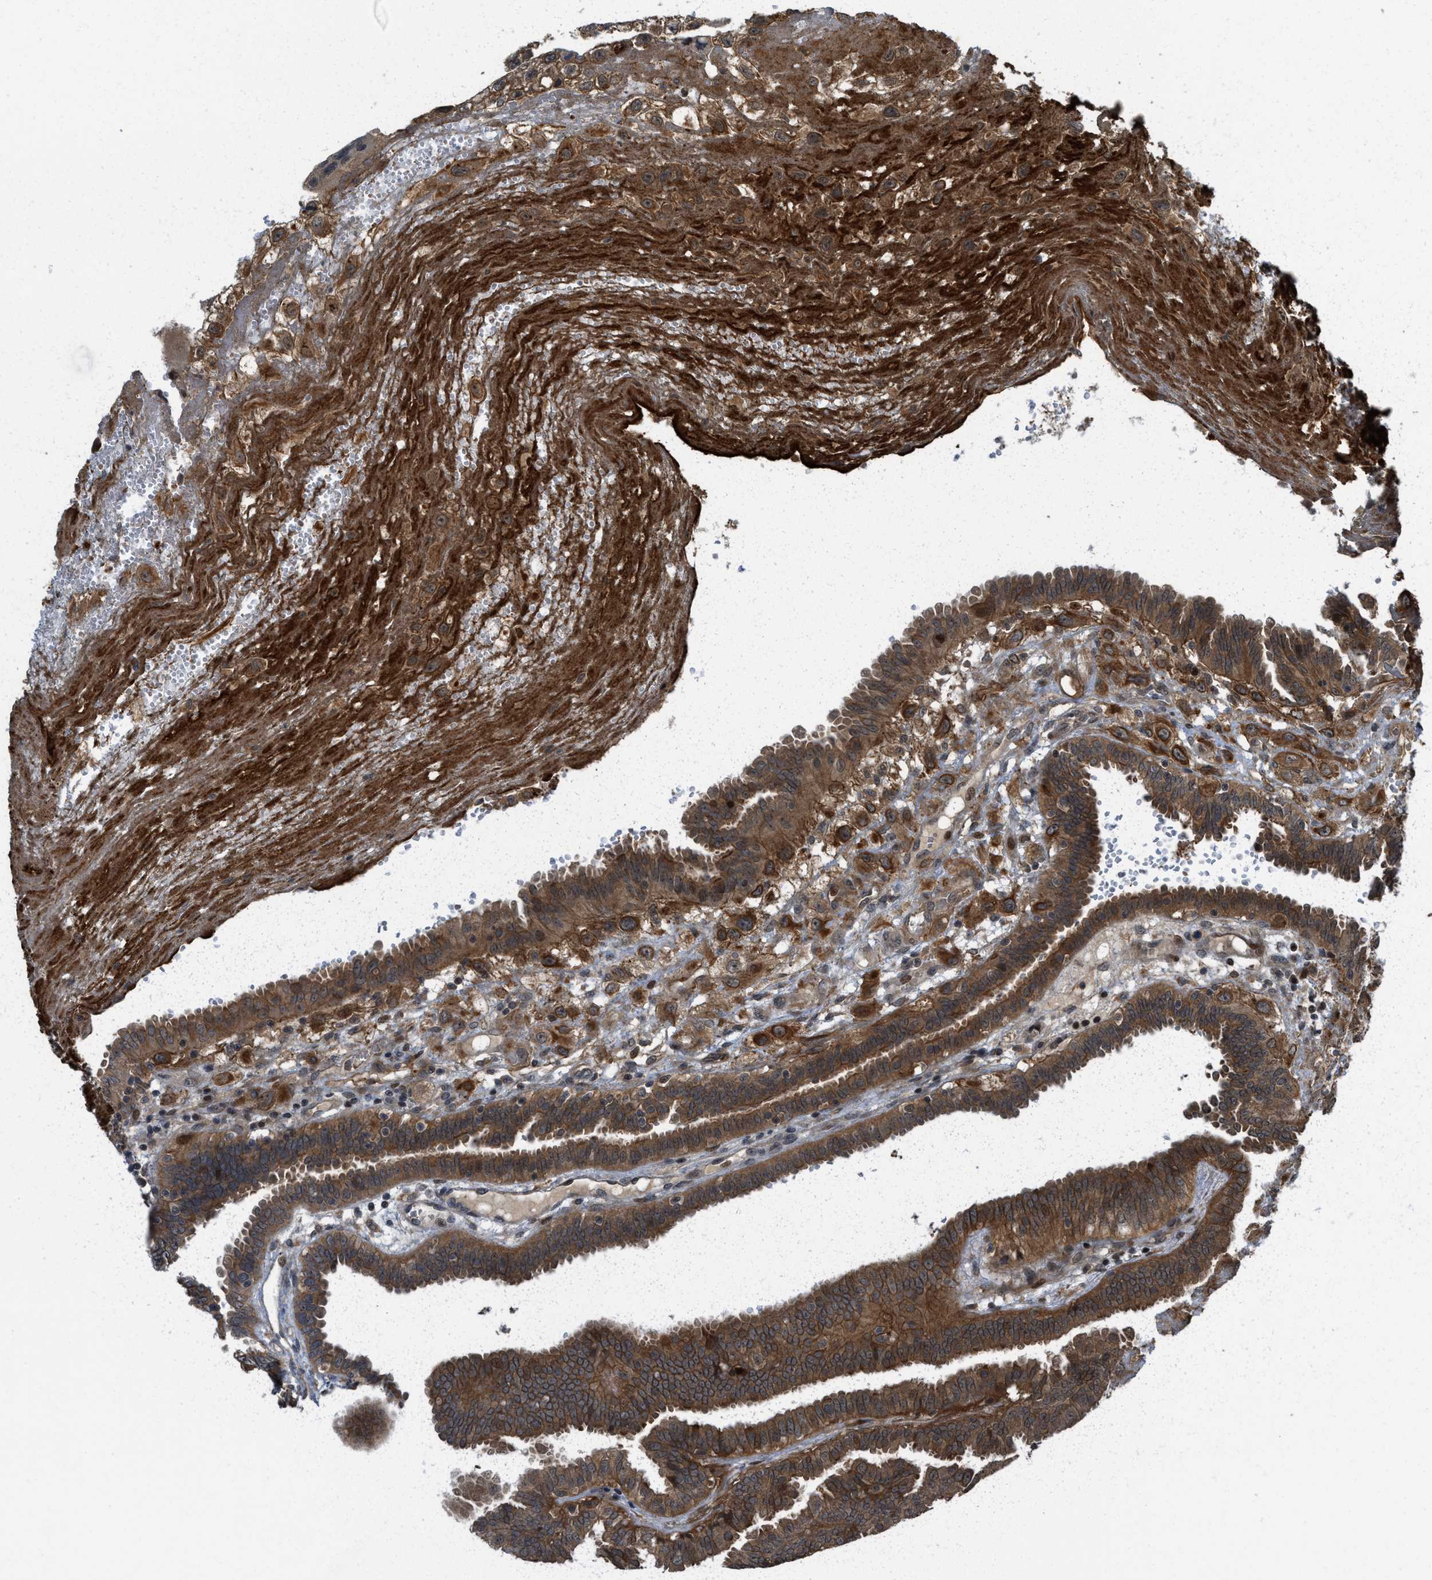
{"staining": {"intensity": "moderate", "quantity": ">75%", "location": "cytoplasmic/membranous"}, "tissue": "fallopian tube", "cell_type": "Glandular cells", "image_type": "normal", "snomed": [{"axis": "morphology", "description": "Normal tissue, NOS"}, {"axis": "topography", "description": "Fallopian tube"}, {"axis": "topography", "description": "Placenta"}], "caption": "Brown immunohistochemical staining in normal human fallopian tube exhibits moderate cytoplasmic/membranous expression in about >75% of glandular cells.", "gene": "DNAJC28", "patient": {"sex": "female", "age": 32}}